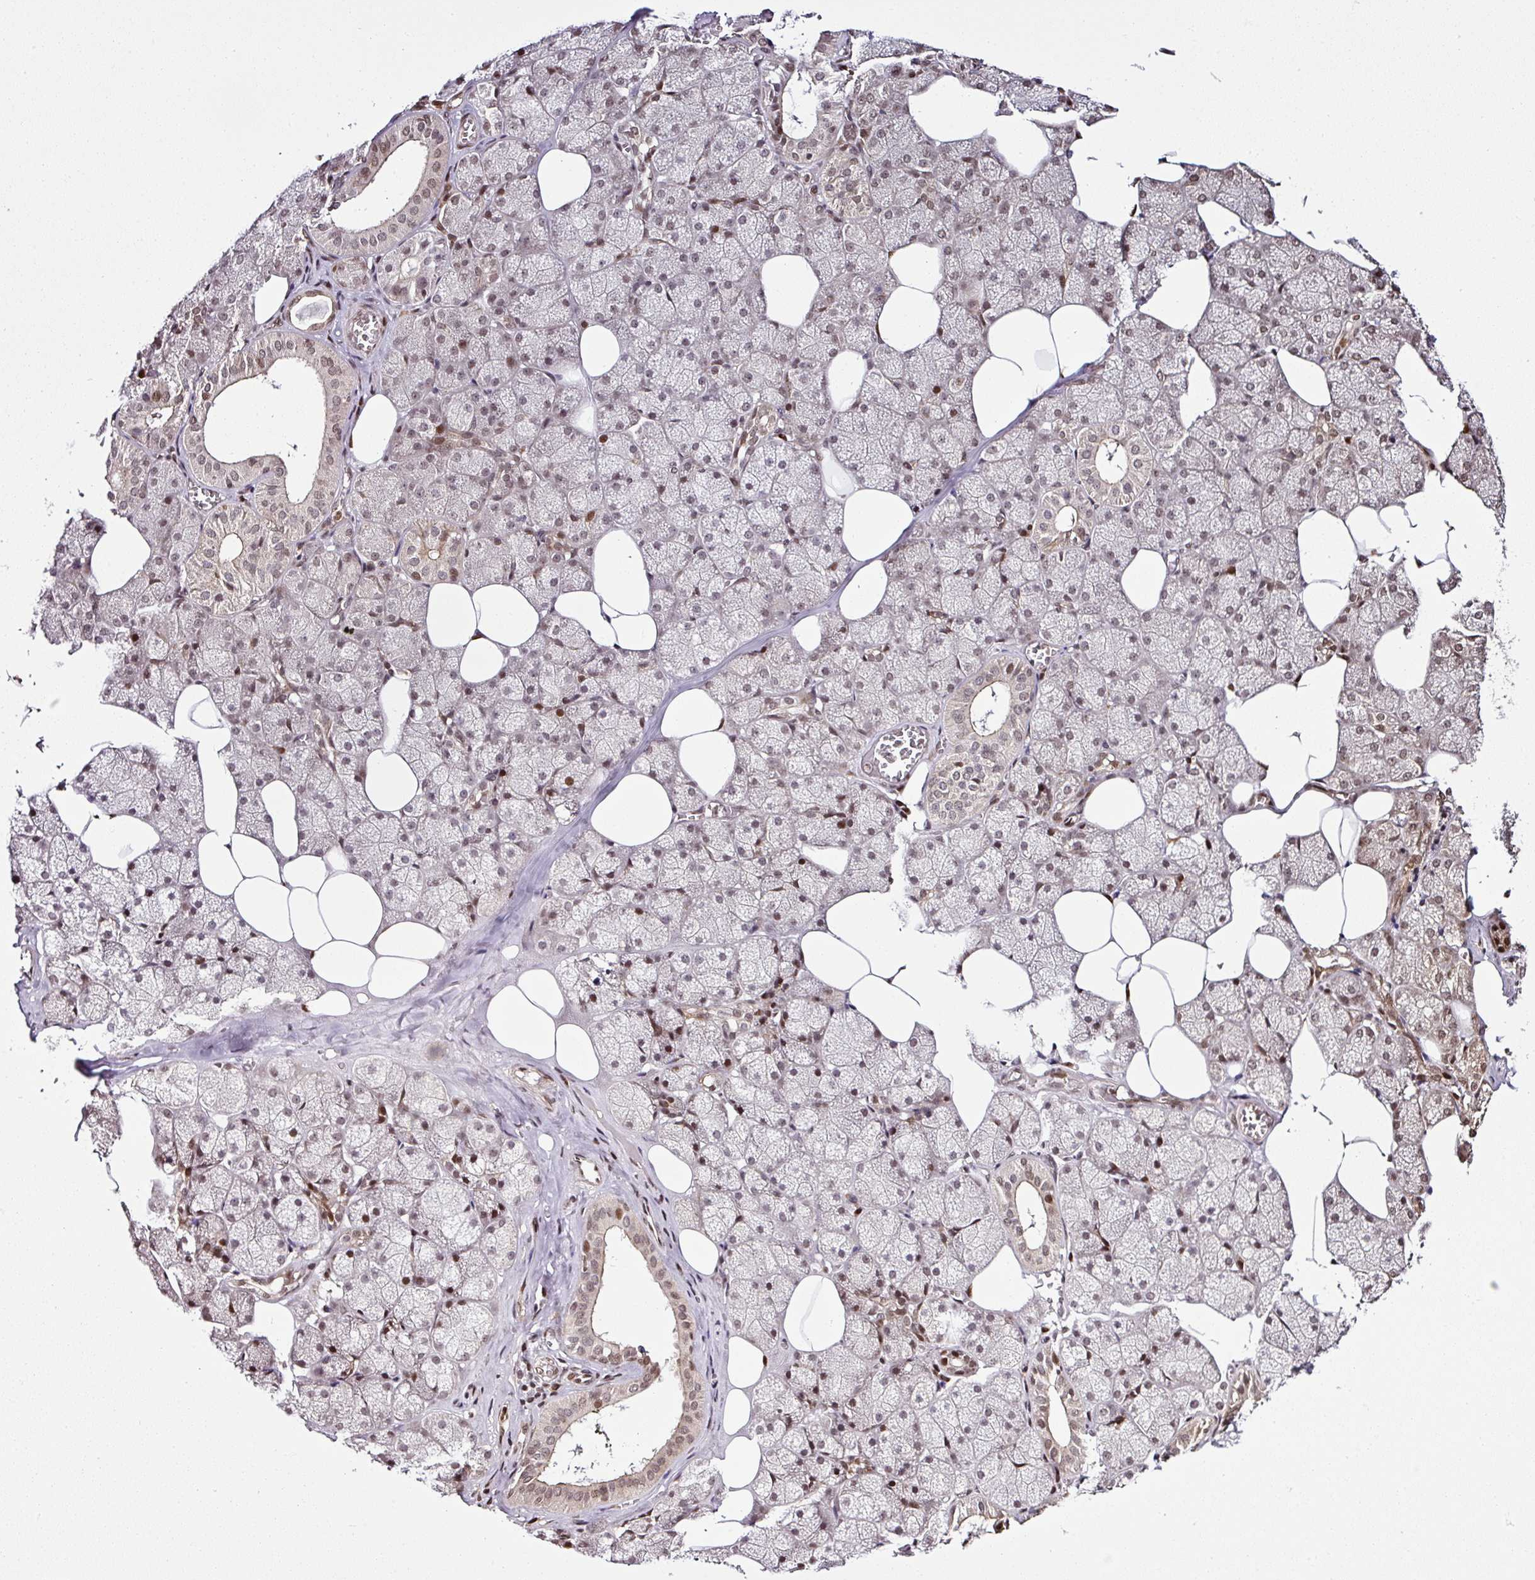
{"staining": {"intensity": "weak", "quantity": "25%-75%", "location": "nuclear"}, "tissue": "salivary gland", "cell_type": "Glandular cells", "image_type": "normal", "snomed": [{"axis": "morphology", "description": "Normal tissue, NOS"}, {"axis": "topography", "description": "Salivary gland"}, {"axis": "topography", "description": "Peripheral nerve tissue"}], "caption": "IHC of normal salivary gland shows low levels of weak nuclear staining in approximately 25%-75% of glandular cells.", "gene": "COPRS", "patient": {"sex": "male", "age": 38}}